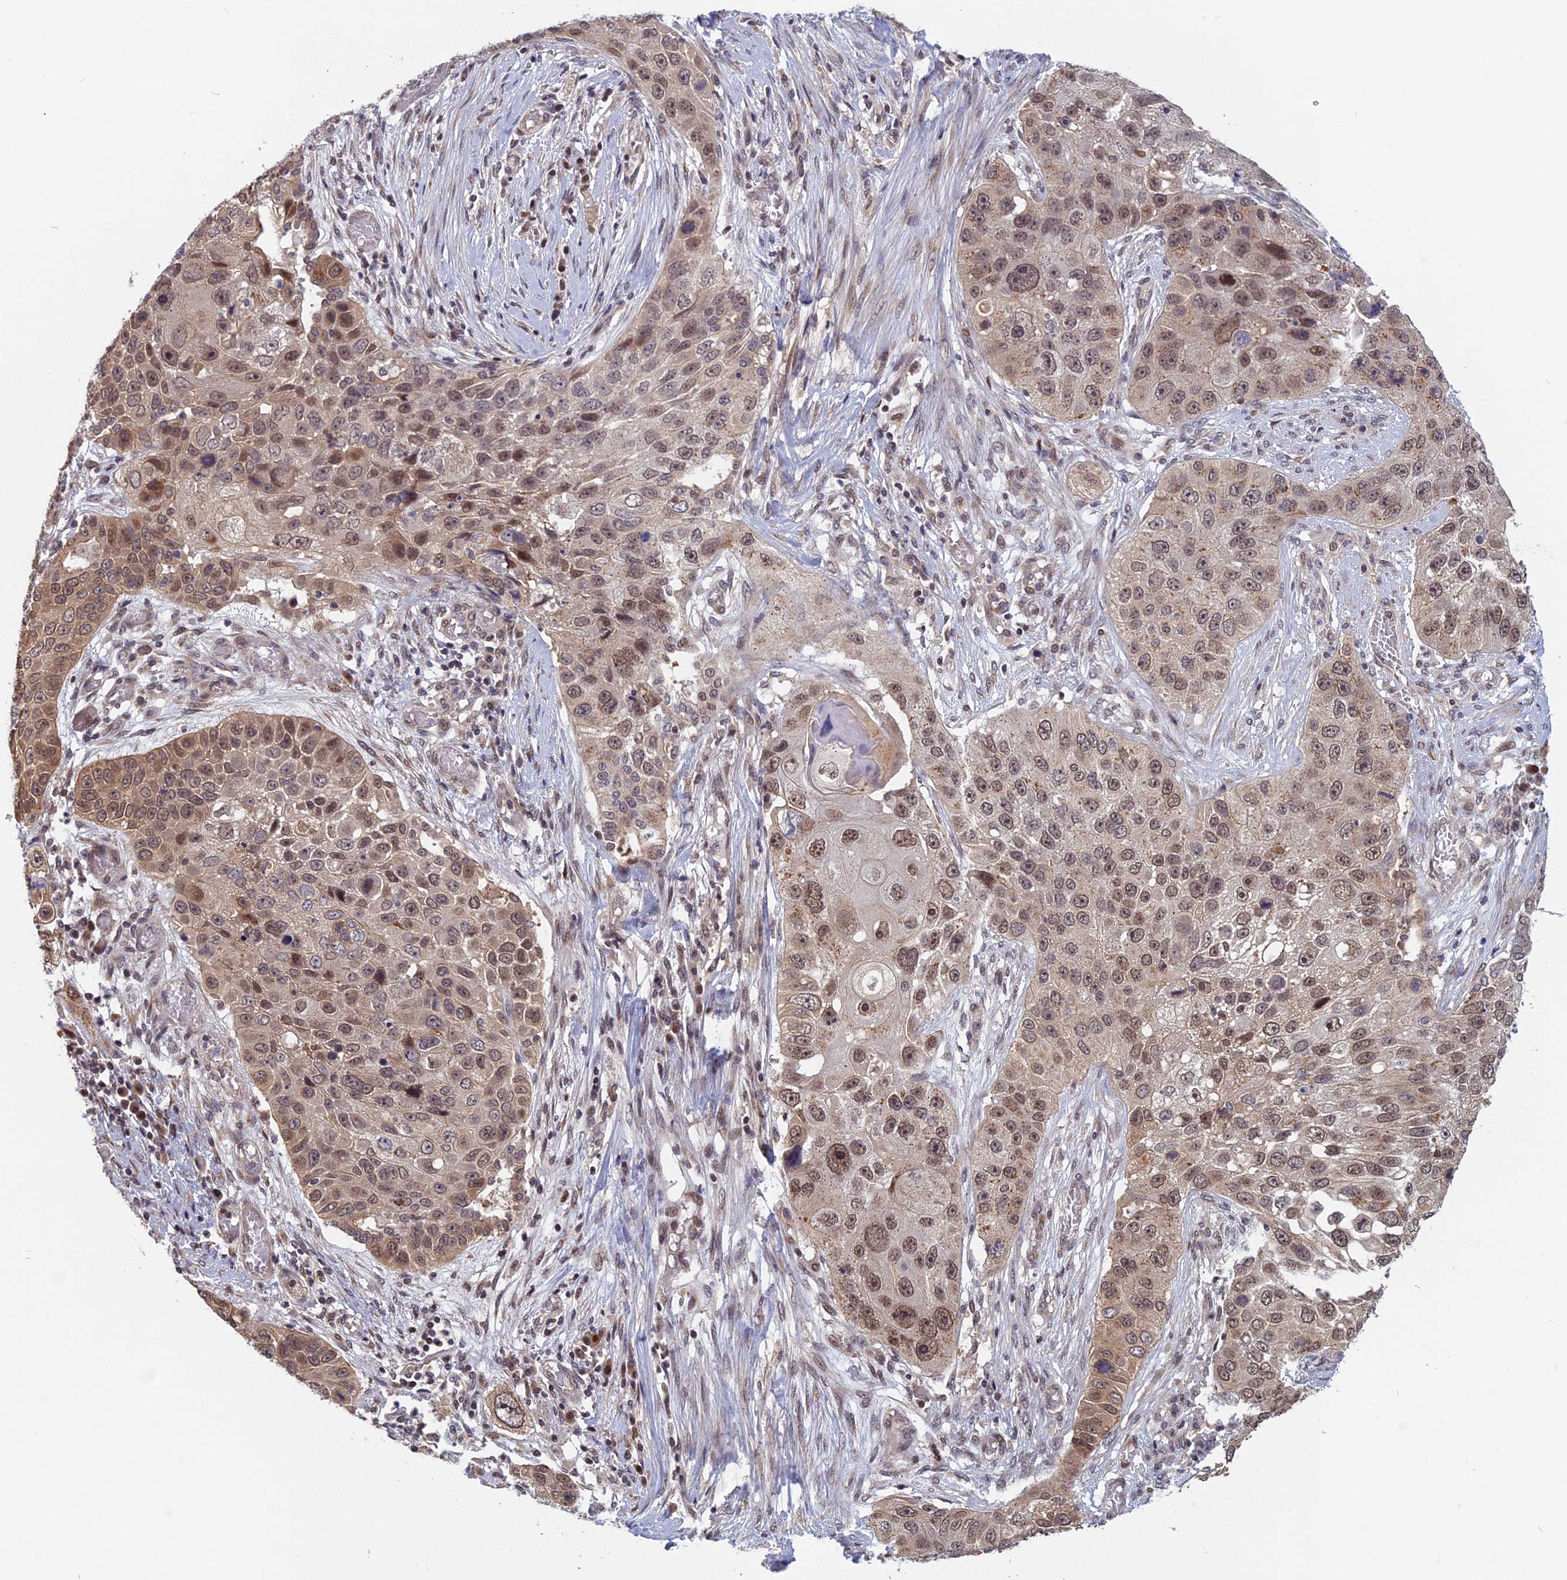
{"staining": {"intensity": "moderate", "quantity": ">75%", "location": "nuclear"}, "tissue": "lung cancer", "cell_type": "Tumor cells", "image_type": "cancer", "snomed": [{"axis": "morphology", "description": "Adenocarcinoma, NOS"}, {"axis": "topography", "description": "Lung"}], "caption": "Immunohistochemical staining of human lung cancer (adenocarcinoma) displays medium levels of moderate nuclear protein expression in about >75% of tumor cells.", "gene": "CCDC113", "patient": {"sex": "male", "age": 64}}